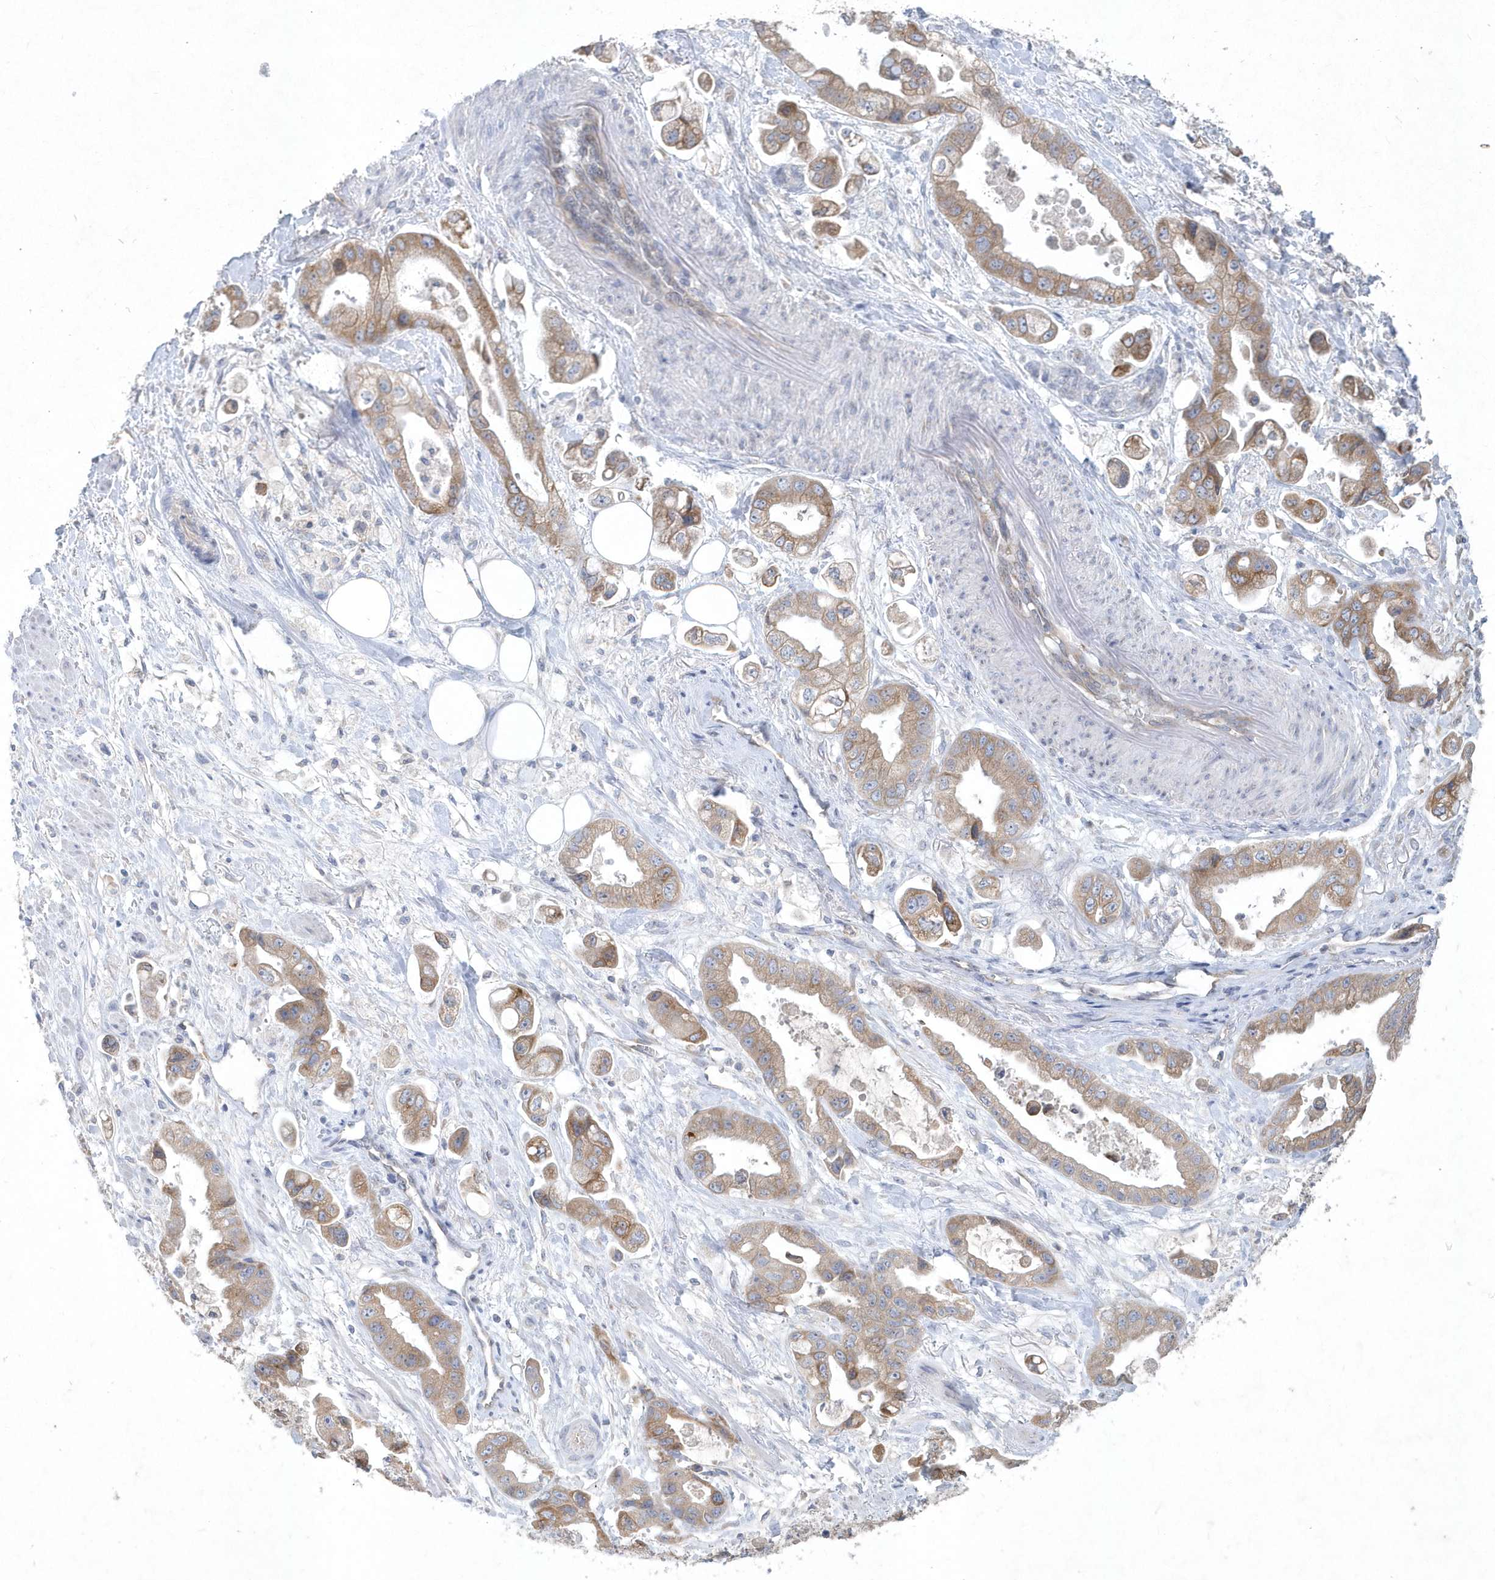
{"staining": {"intensity": "moderate", "quantity": ">75%", "location": "cytoplasmic/membranous"}, "tissue": "stomach cancer", "cell_type": "Tumor cells", "image_type": "cancer", "snomed": [{"axis": "morphology", "description": "Adenocarcinoma, NOS"}, {"axis": "topography", "description": "Stomach"}], "caption": "Immunohistochemistry (IHC) (DAB) staining of human stomach cancer (adenocarcinoma) exhibits moderate cytoplasmic/membranous protein positivity in approximately >75% of tumor cells.", "gene": "DGAT1", "patient": {"sex": "male", "age": 62}}